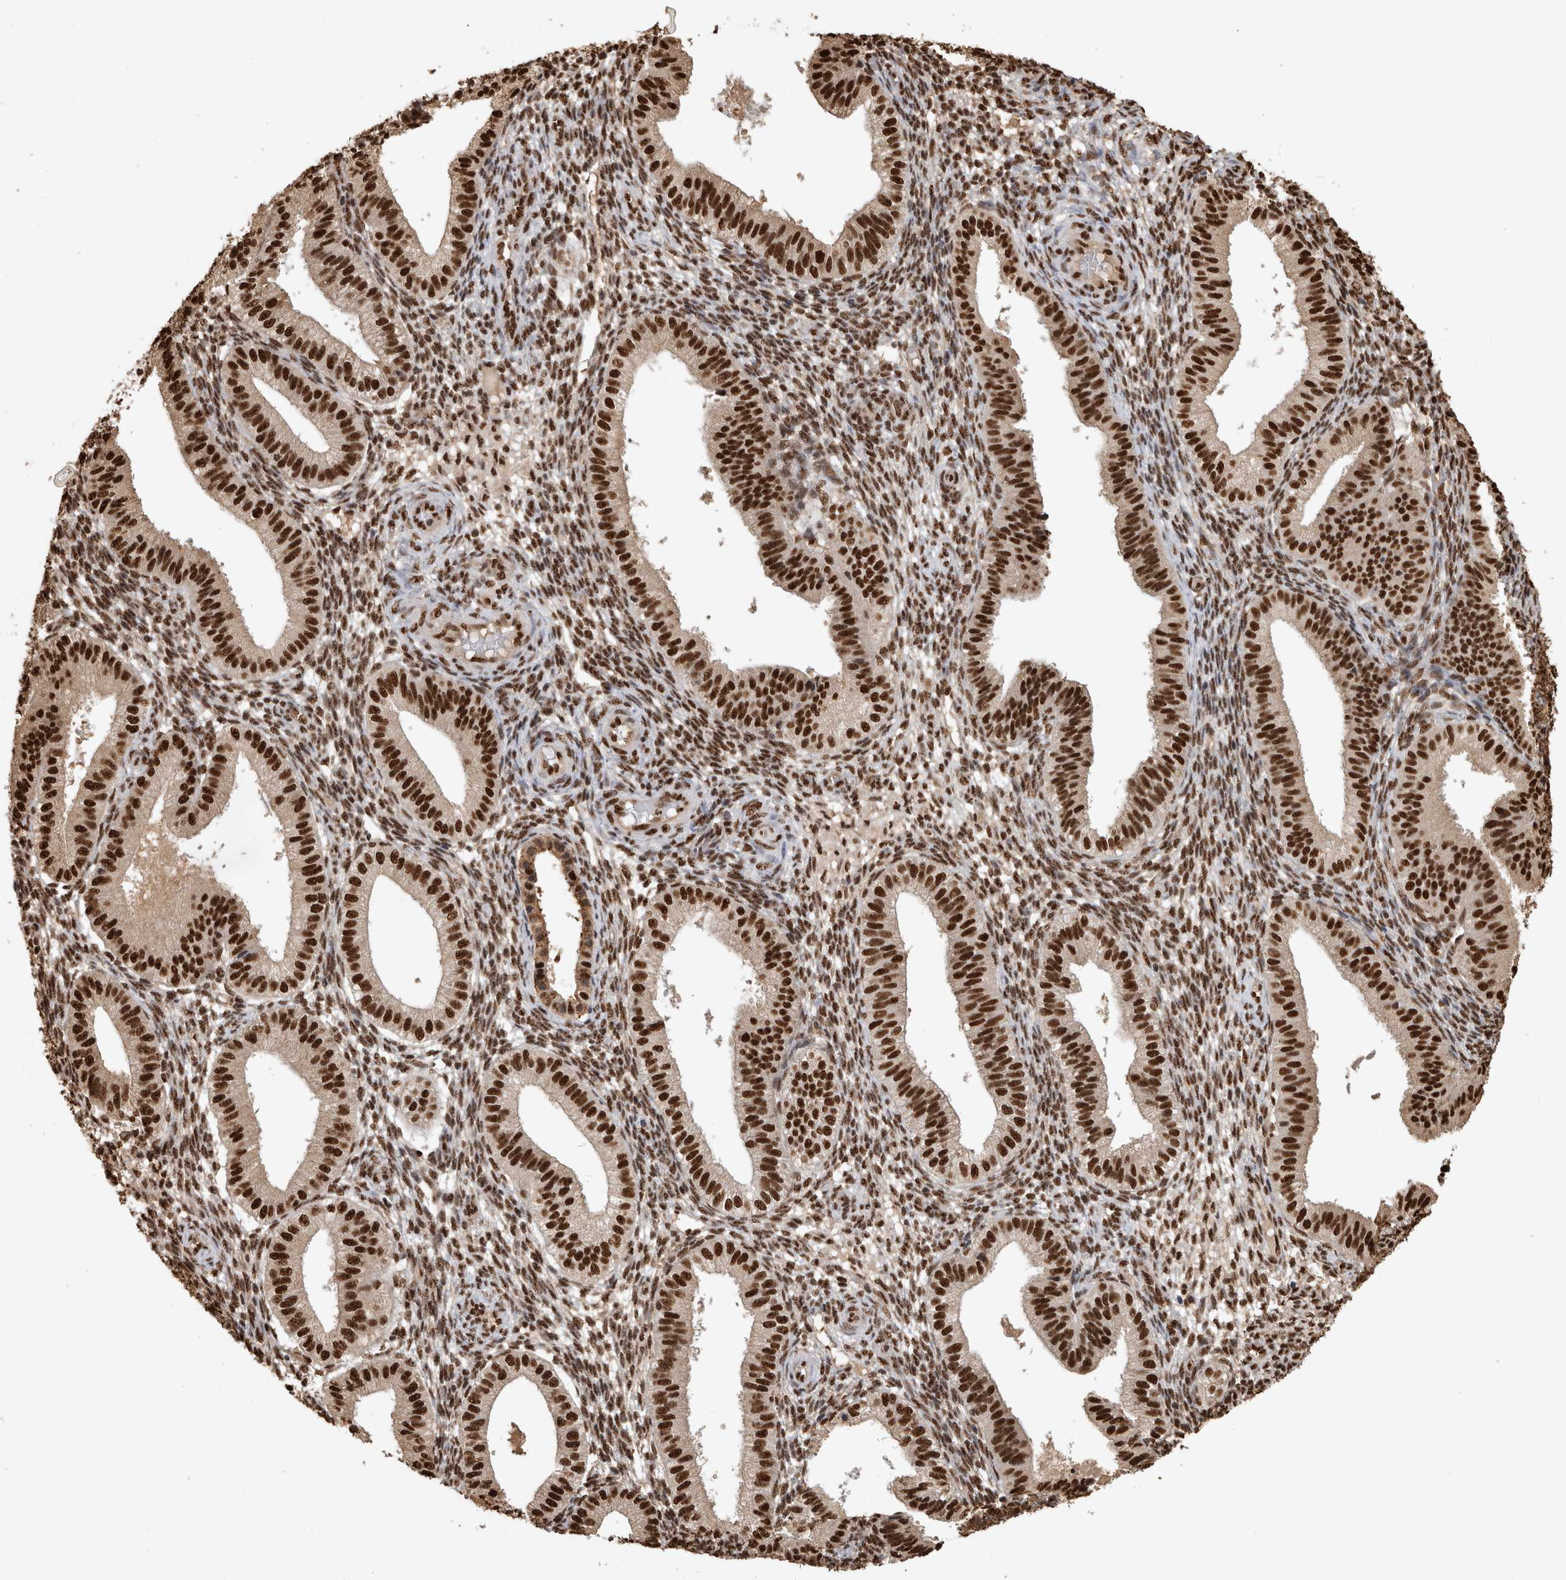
{"staining": {"intensity": "strong", "quantity": ">75%", "location": "nuclear"}, "tissue": "endometrium", "cell_type": "Cells in endometrial stroma", "image_type": "normal", "snomed": [{"axis": "morphology", "description": "Normal tissue, NOS"}, {"axis": "topography", "description": "Endometrium"}], "caption": "A high amount of strong nuclear positivity is seen in about >75% of cells in endometrial stroma in normal endometrium.", "gene": "RAD50", "patient": {"sex": "female", "age": 39}}